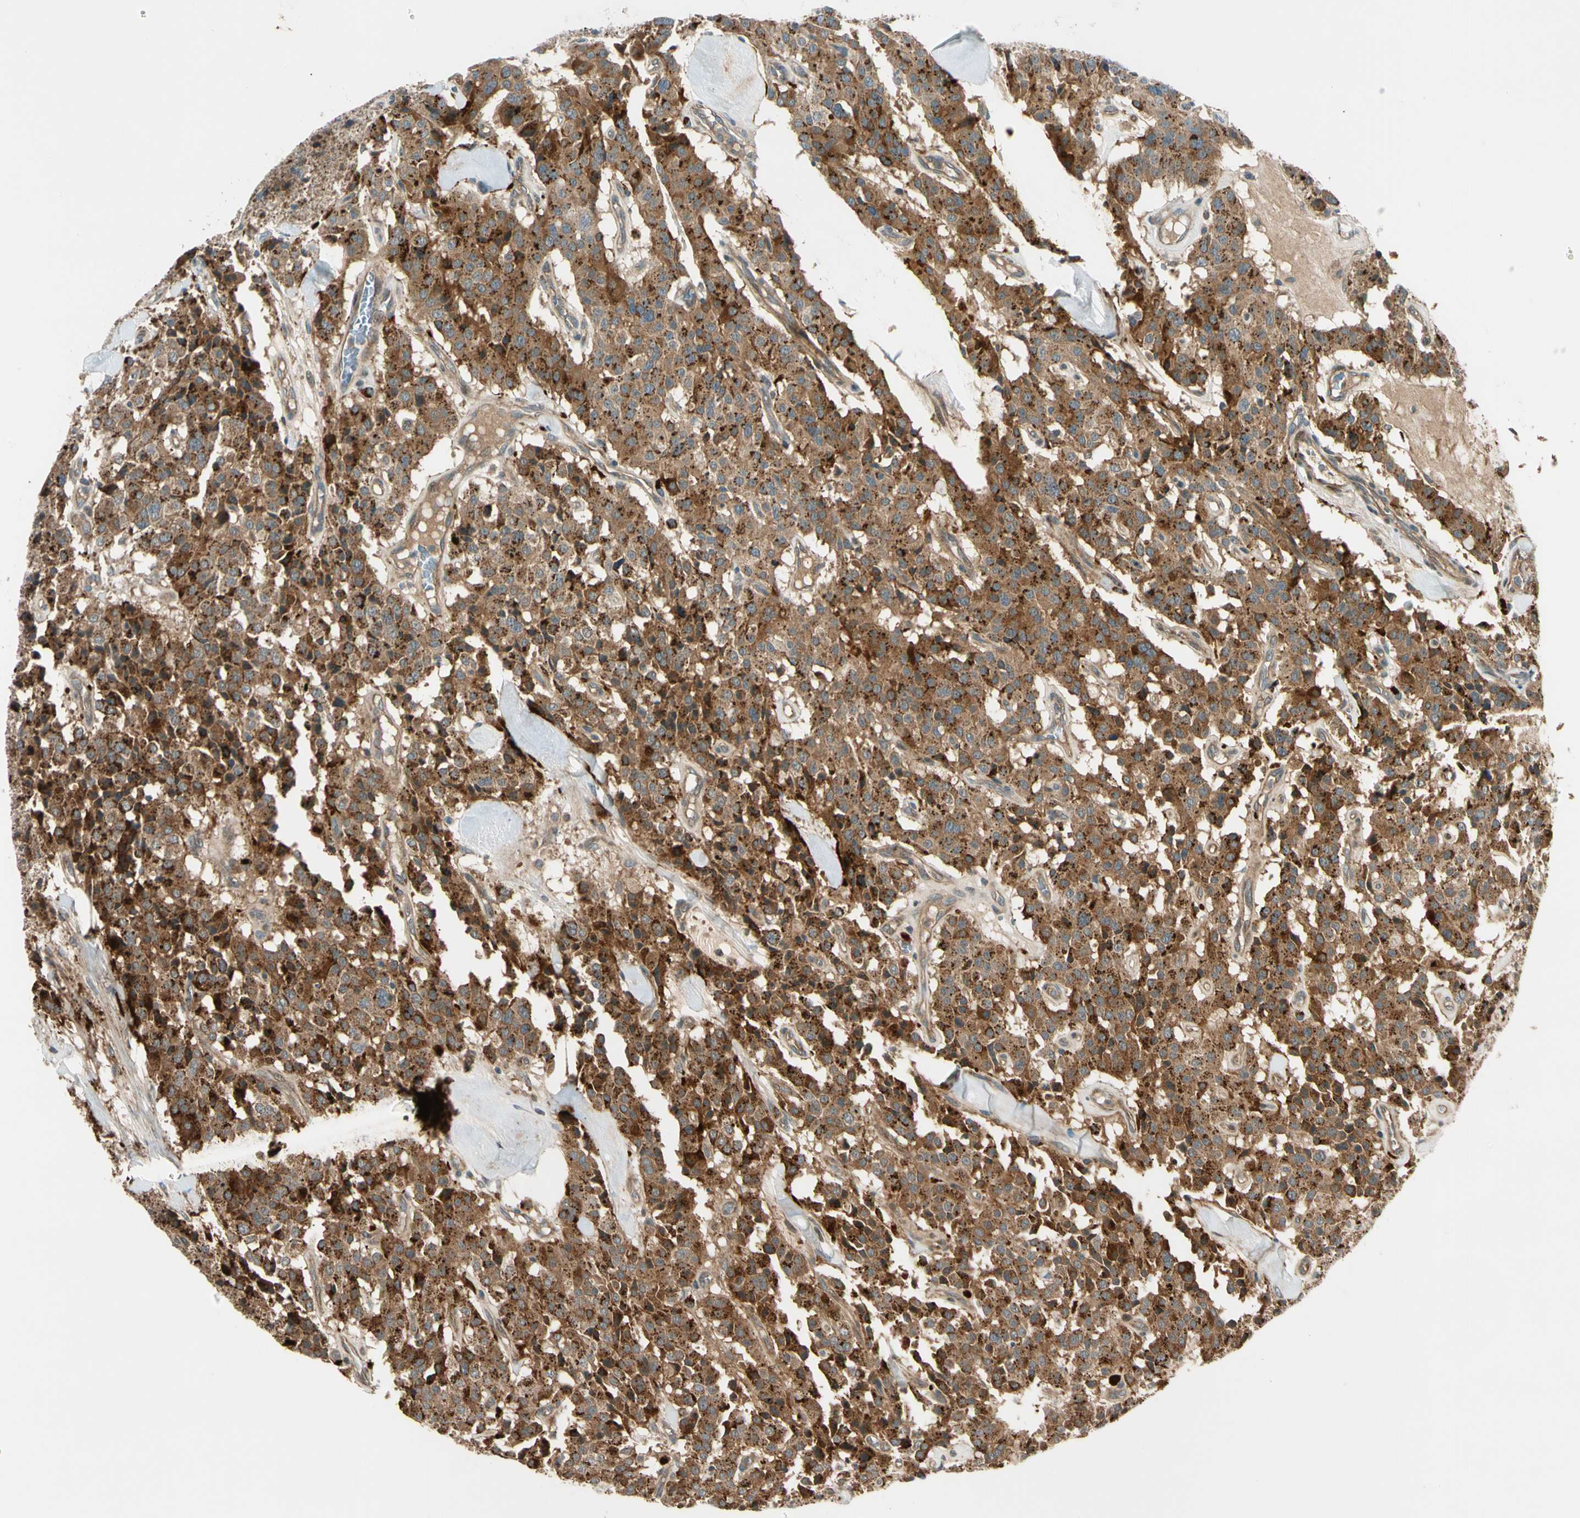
{"staining": {"intensity": "strong", "quantity": ">75%", "location": "cytoplasmic/membranous"}, "tissue": "carcinoid", "cell_type": "Tumor cells", "image_type": "cancer", "snomed": [{"axis": "morphology", "description": "Carcinoid, malignant, NOS"}, {"axis": "topography", "description": "Lung"}], "caption": "A brown stain shows strong cytoplasmic/membranous expression of a protein in human carcinoid (malignant) tumor cells.", "gene": "ACVR1C", "patient": {"sex": "male", "age": 30}}